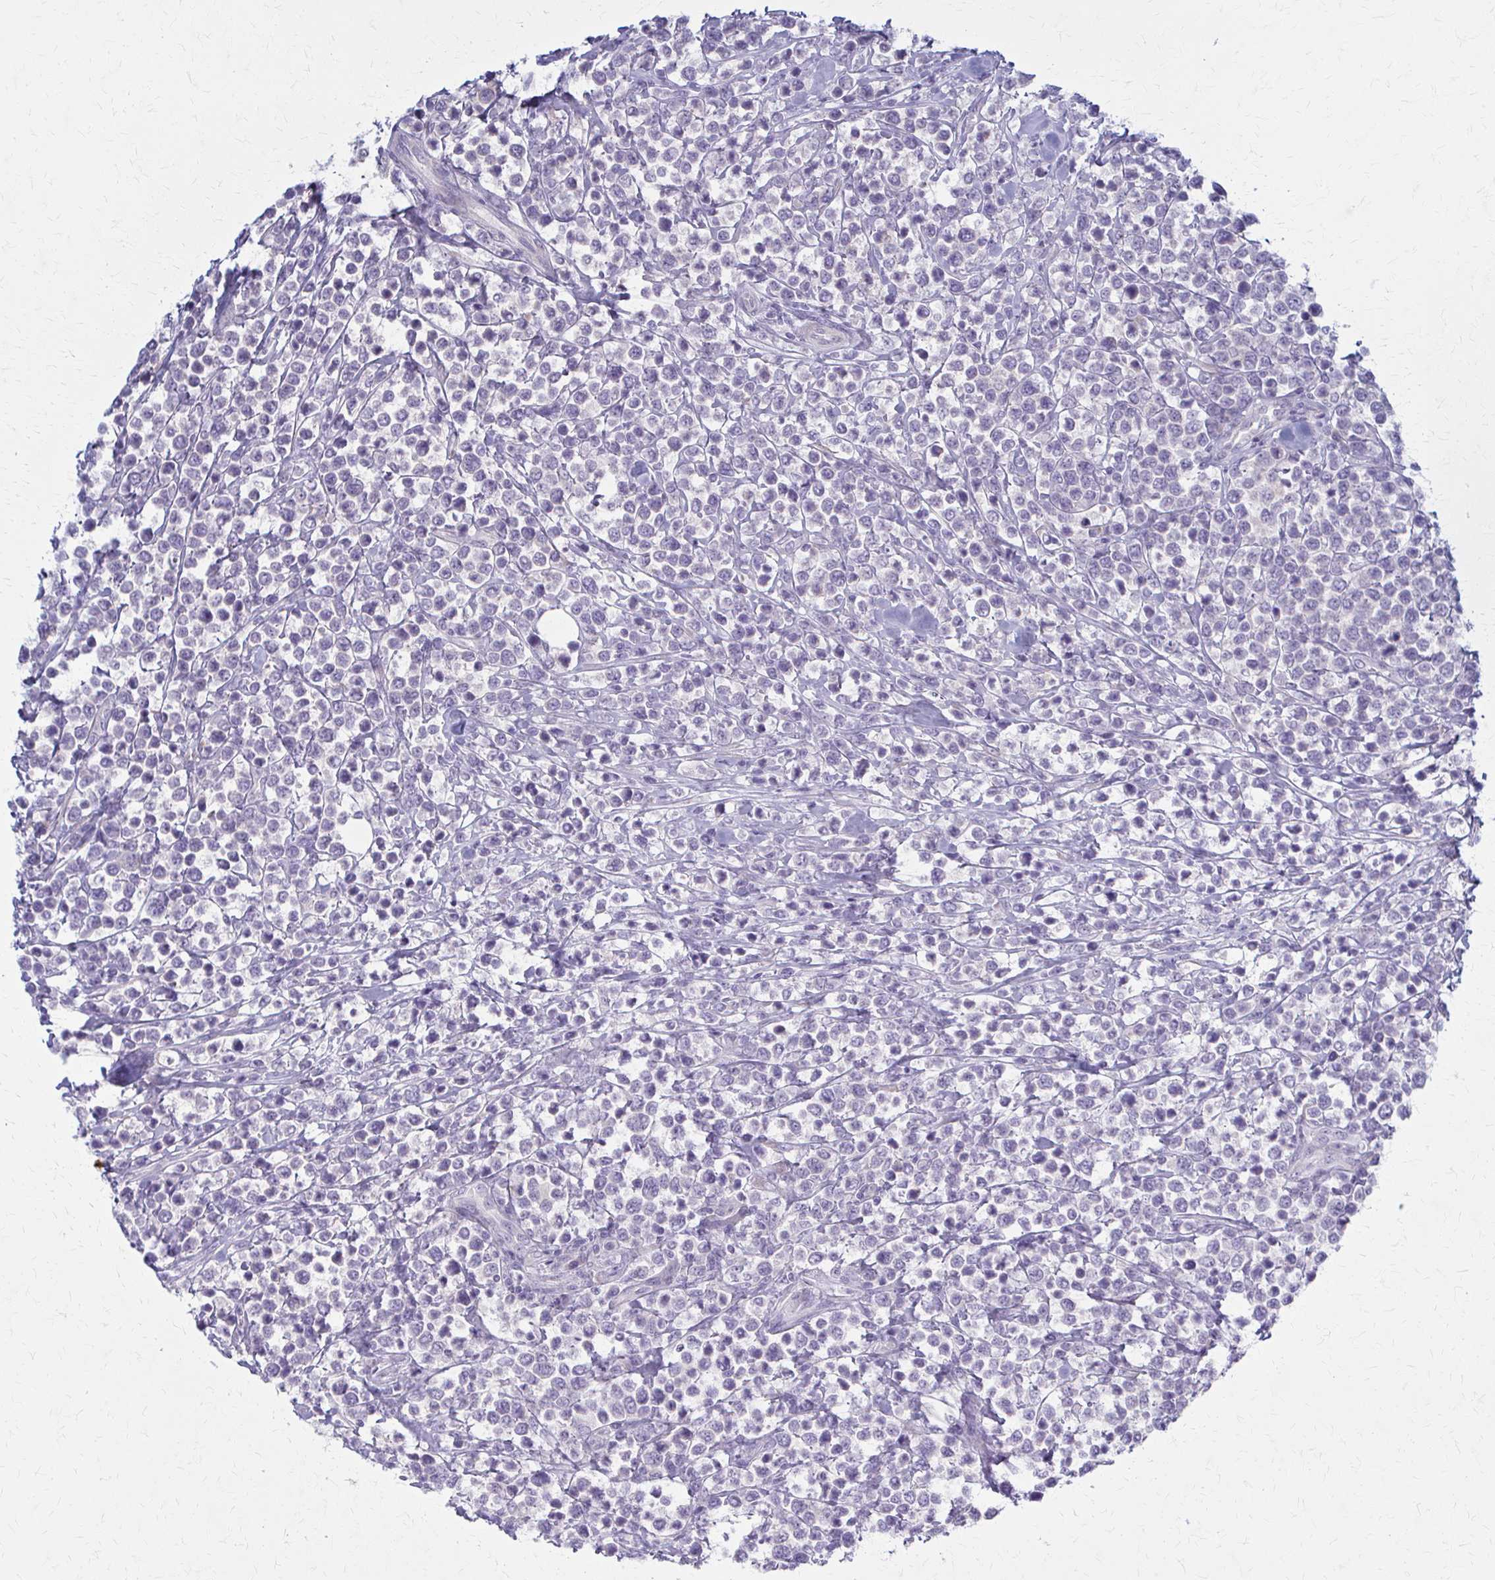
{"staining": {"intensity": "negative", "quantity": "none", "location": "none"}, "tissue": "lymphoma", "cell_type": "Tumor cells", "image_type": "cancer", "snomed": [{"axis": "morphology", "description": "Malignant lymphoma, non-Hodgkin's type, Low grade"}, {"axis": "topography", "description": "Lymph node"}], "caption": "This photomicrograph is of malignant lymphoma, non-Hodgkin's type (low-grade) stained with IHC to label a protein in brown with the nuclei are counter-stained blue. There is no expression in tumor cells. (Brightfield microscopy of DAB (3,3'-diaminobenzidine) immunohistochemistry (IHC) at high magnification).", "gene": "PRKRA", "patient": {"sex": "male", "age": 60}}